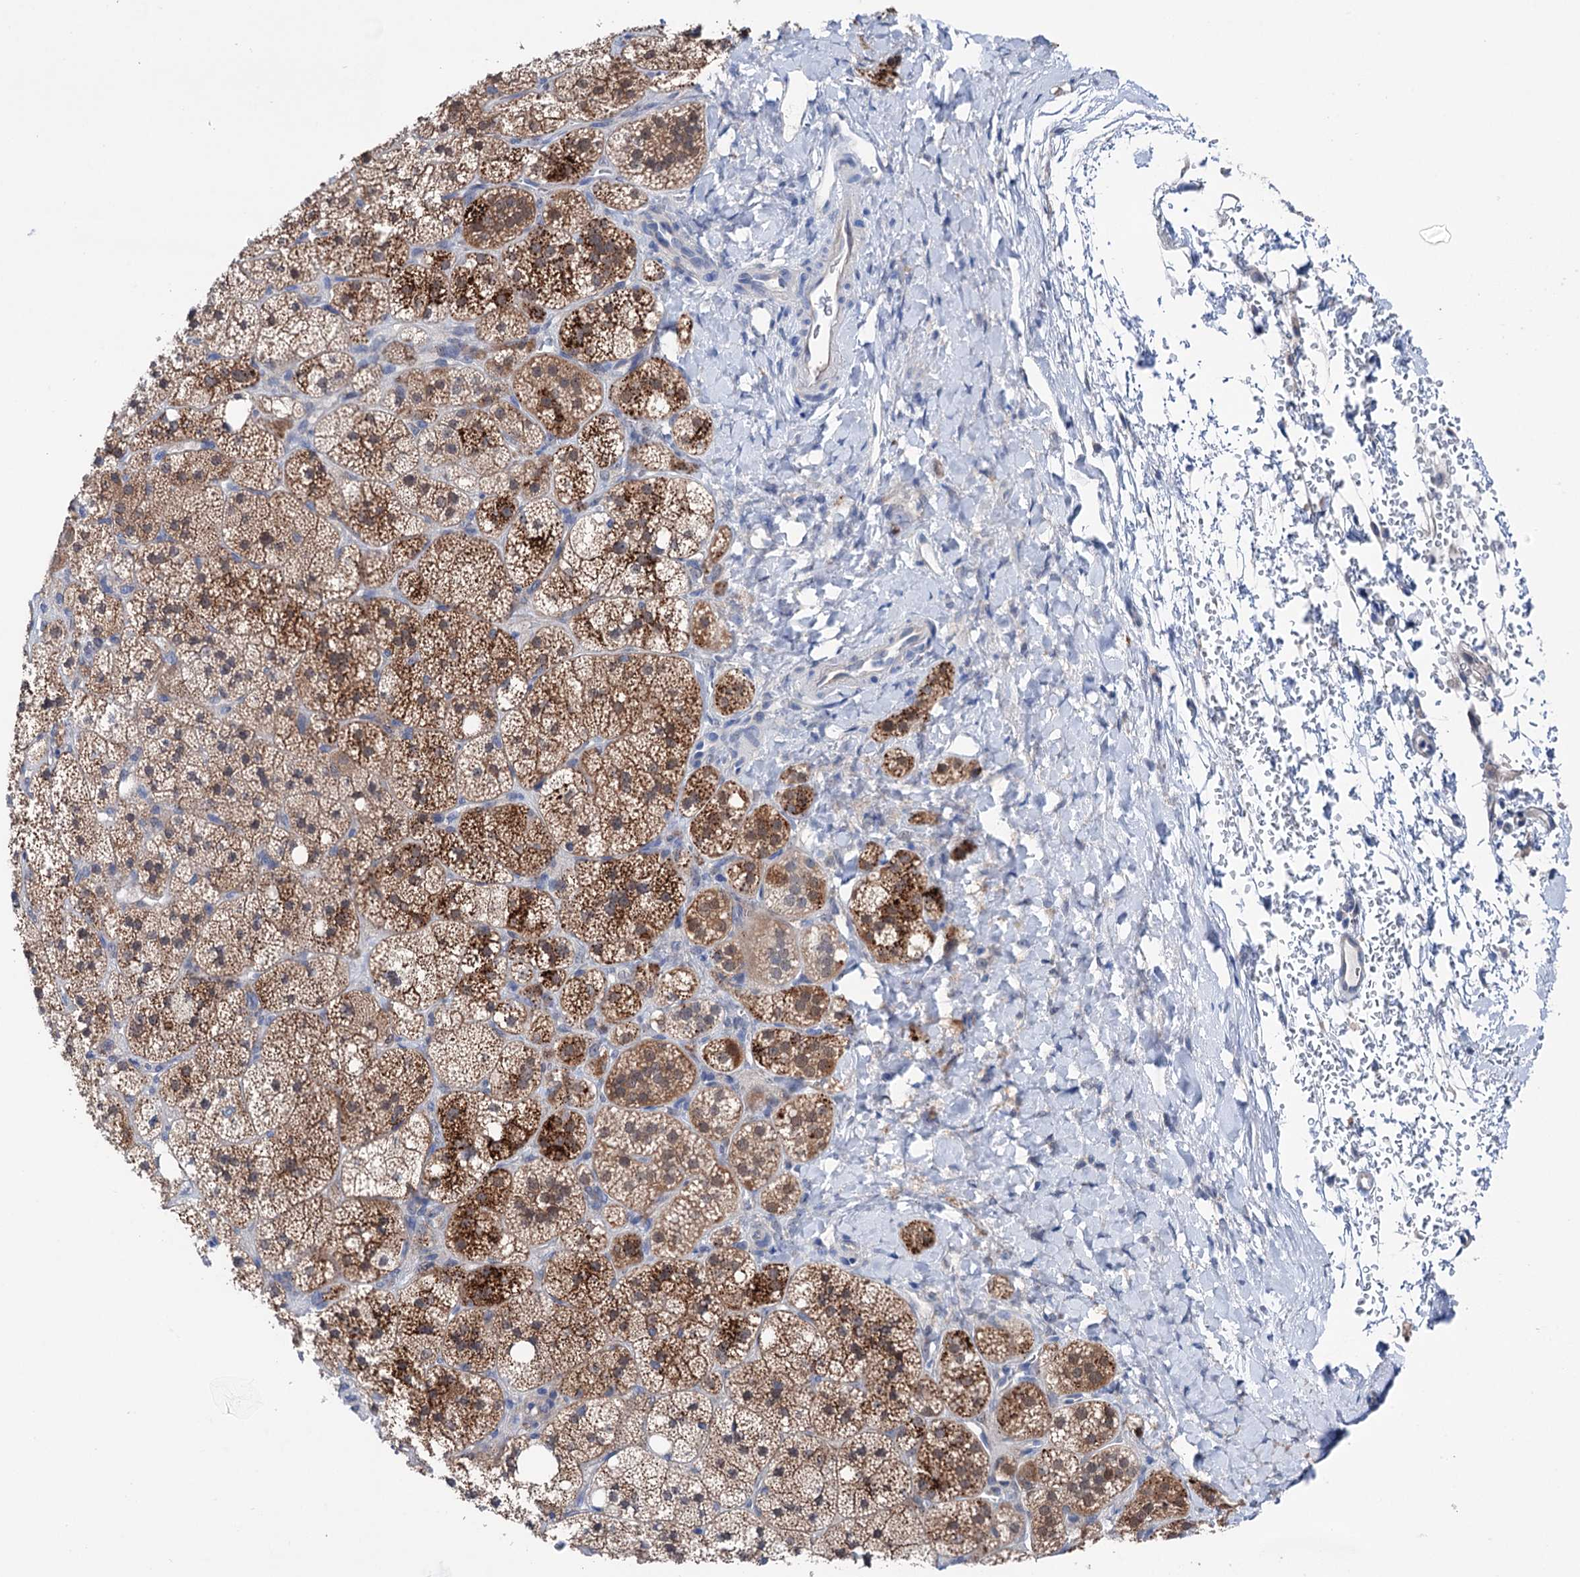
{"staining": {"intensity": "strong", "quantity": "25%-75%", "location": "cytoplasmic/membranous"}, "tissue": "adrenal gland", "cell_type": "Glandular cells", "image_type": "normal", "snomed": [{"axis": "morphology", "description": "Normal tissue, NOS"}, {"axis": "topography", "description": "Adrenal gland"}], "caption": "Adrenal gland stained with a brown dye demonstrates strong cytoplasmic/membranous positive expression in about 25%-75% of glandular cells.", "gene": "SHROOM1", "patient": {"sex": "male", "age": 61}}